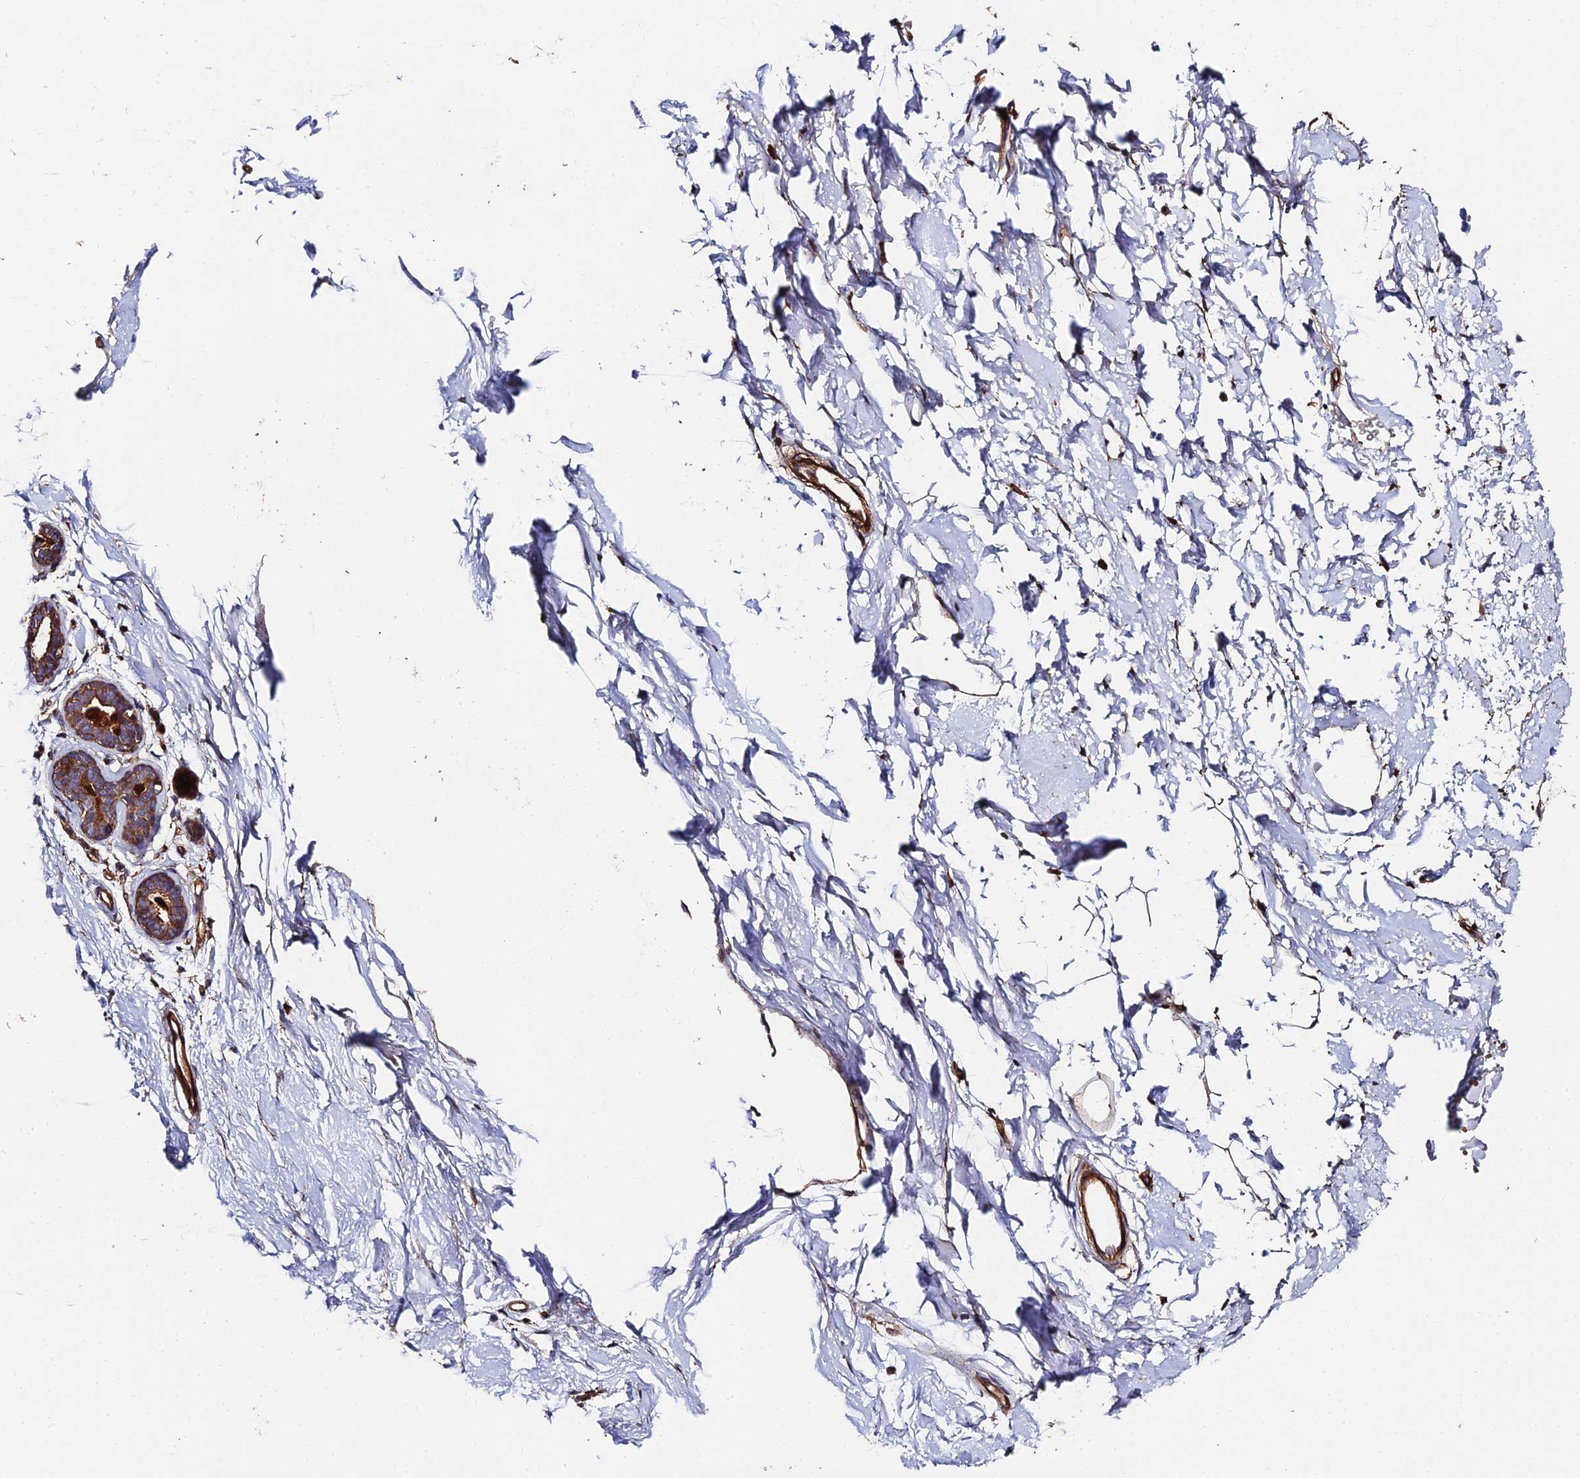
{"staining": {"intensity": "moderate", "quantity": "<25%", "location": "cytoplasmic/membranous"}, "tissue": "adipose tissue", "cell_type": "Adipocytes", "image_type": "normal", "snomed": [{"axis": "morphology", "description": "Normal tissue, NOS"}, {"axis": "topography", "description": "Breast"}], "caption": "DAB immunohistochemical staining of benign adipose tissue shows moderate cytoplasmic/membranous protein positivity in approximately <25% of adipocytes.", "gene": "EXT1", "patient": {"sex": "female", "age": 23}}